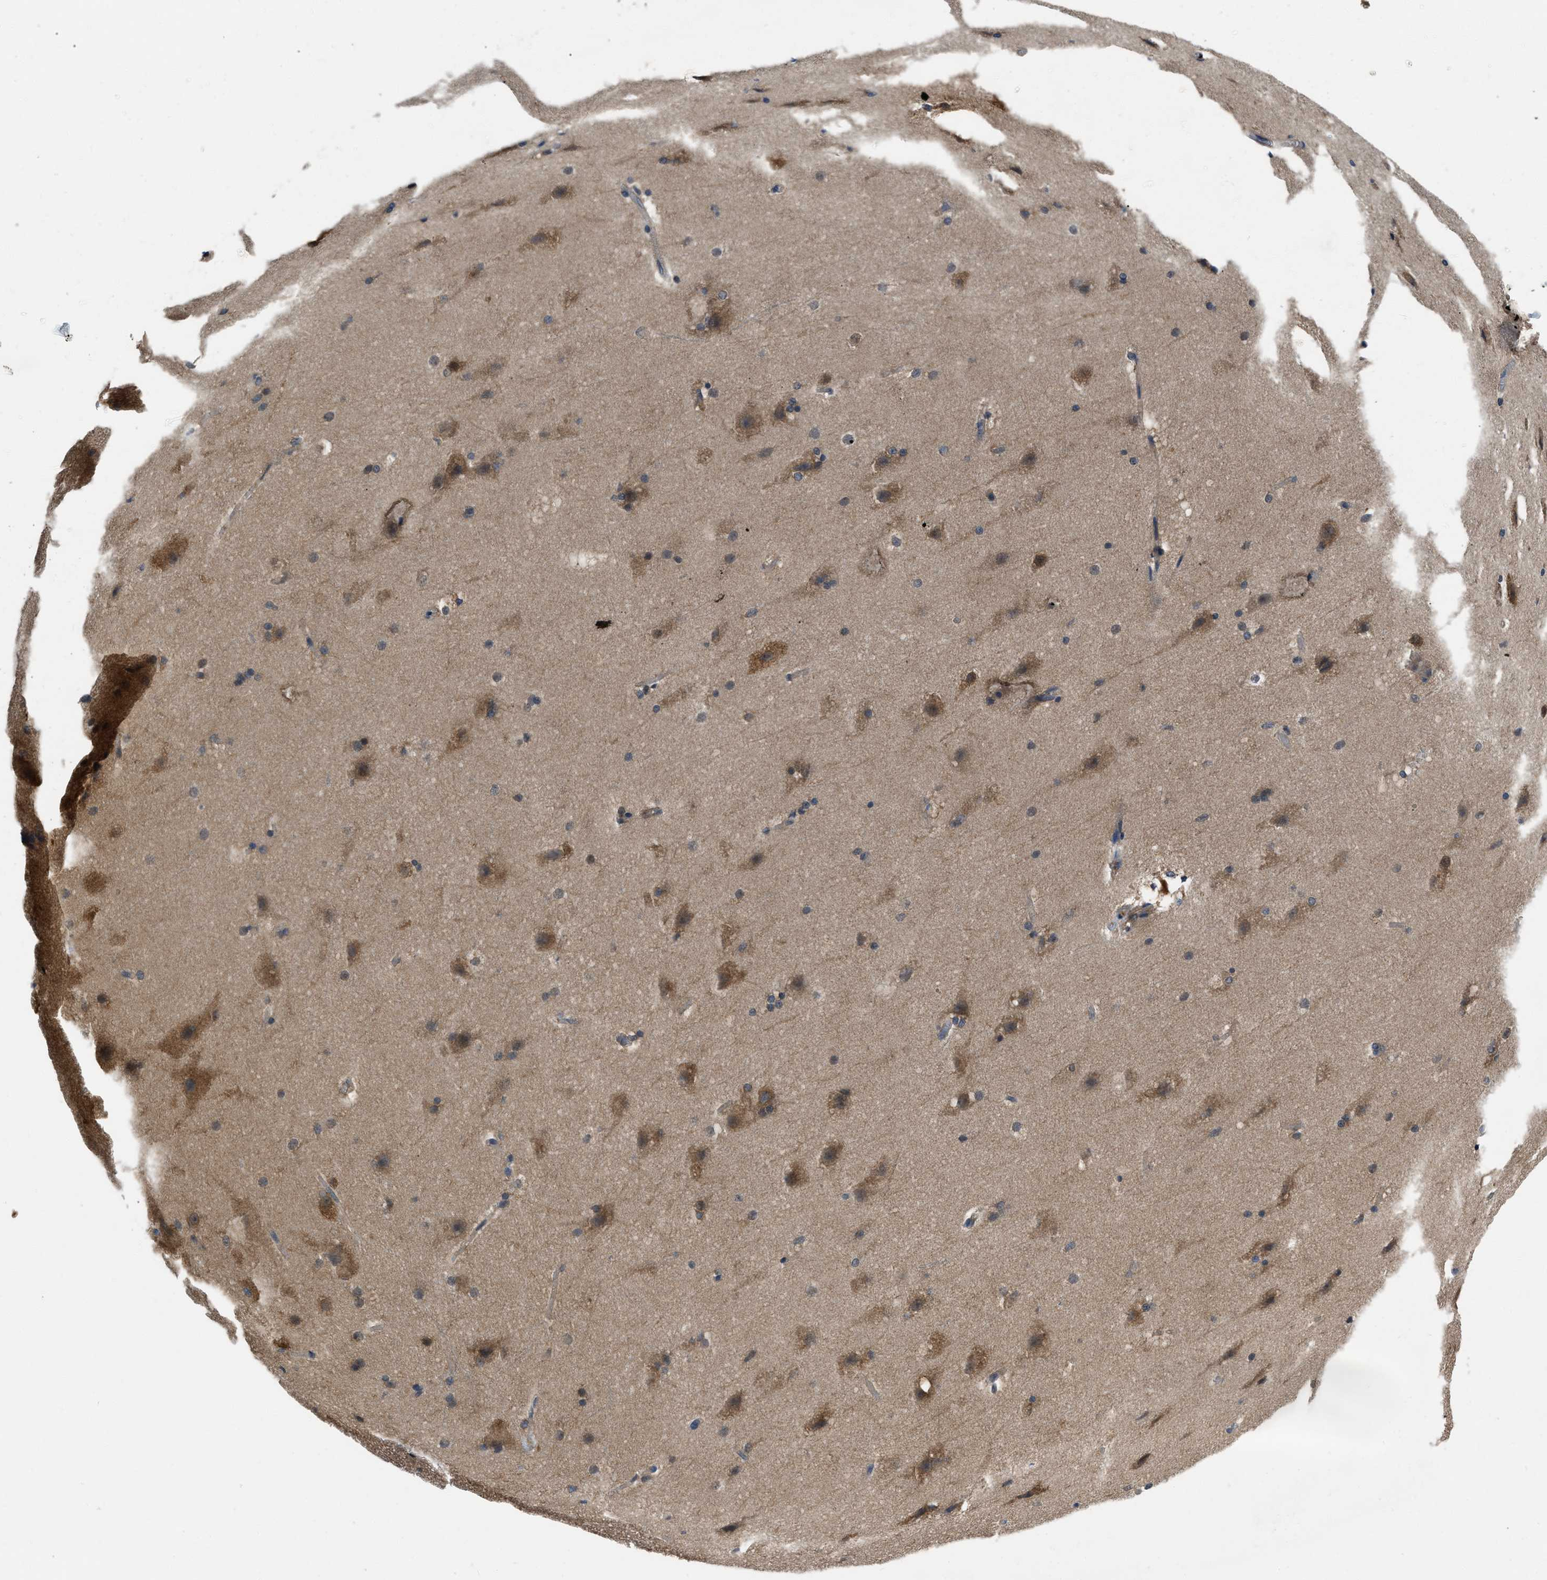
{"staining": {"intensity": "weak", "quantity": "<25%", "location": "cytoplasmic/membranous"}, "tissue": "cerebral cortex", "cell_type": "Endothelial cells", "image_type": "normal", "snomed": [{"axis": "morphology", "description": "Normal tissue, NOS"}, {"axis": "topography", "description": "Cerebral cortex"}, {"axis": "topography", "description": "Hippocampus"}], "caption": "The immunohistochemistry micrograph has no significant positivity in endothelial cells of cerebral cortex.", "gene": "YARS1", "patient": {"sex": "female", "age": 19}}